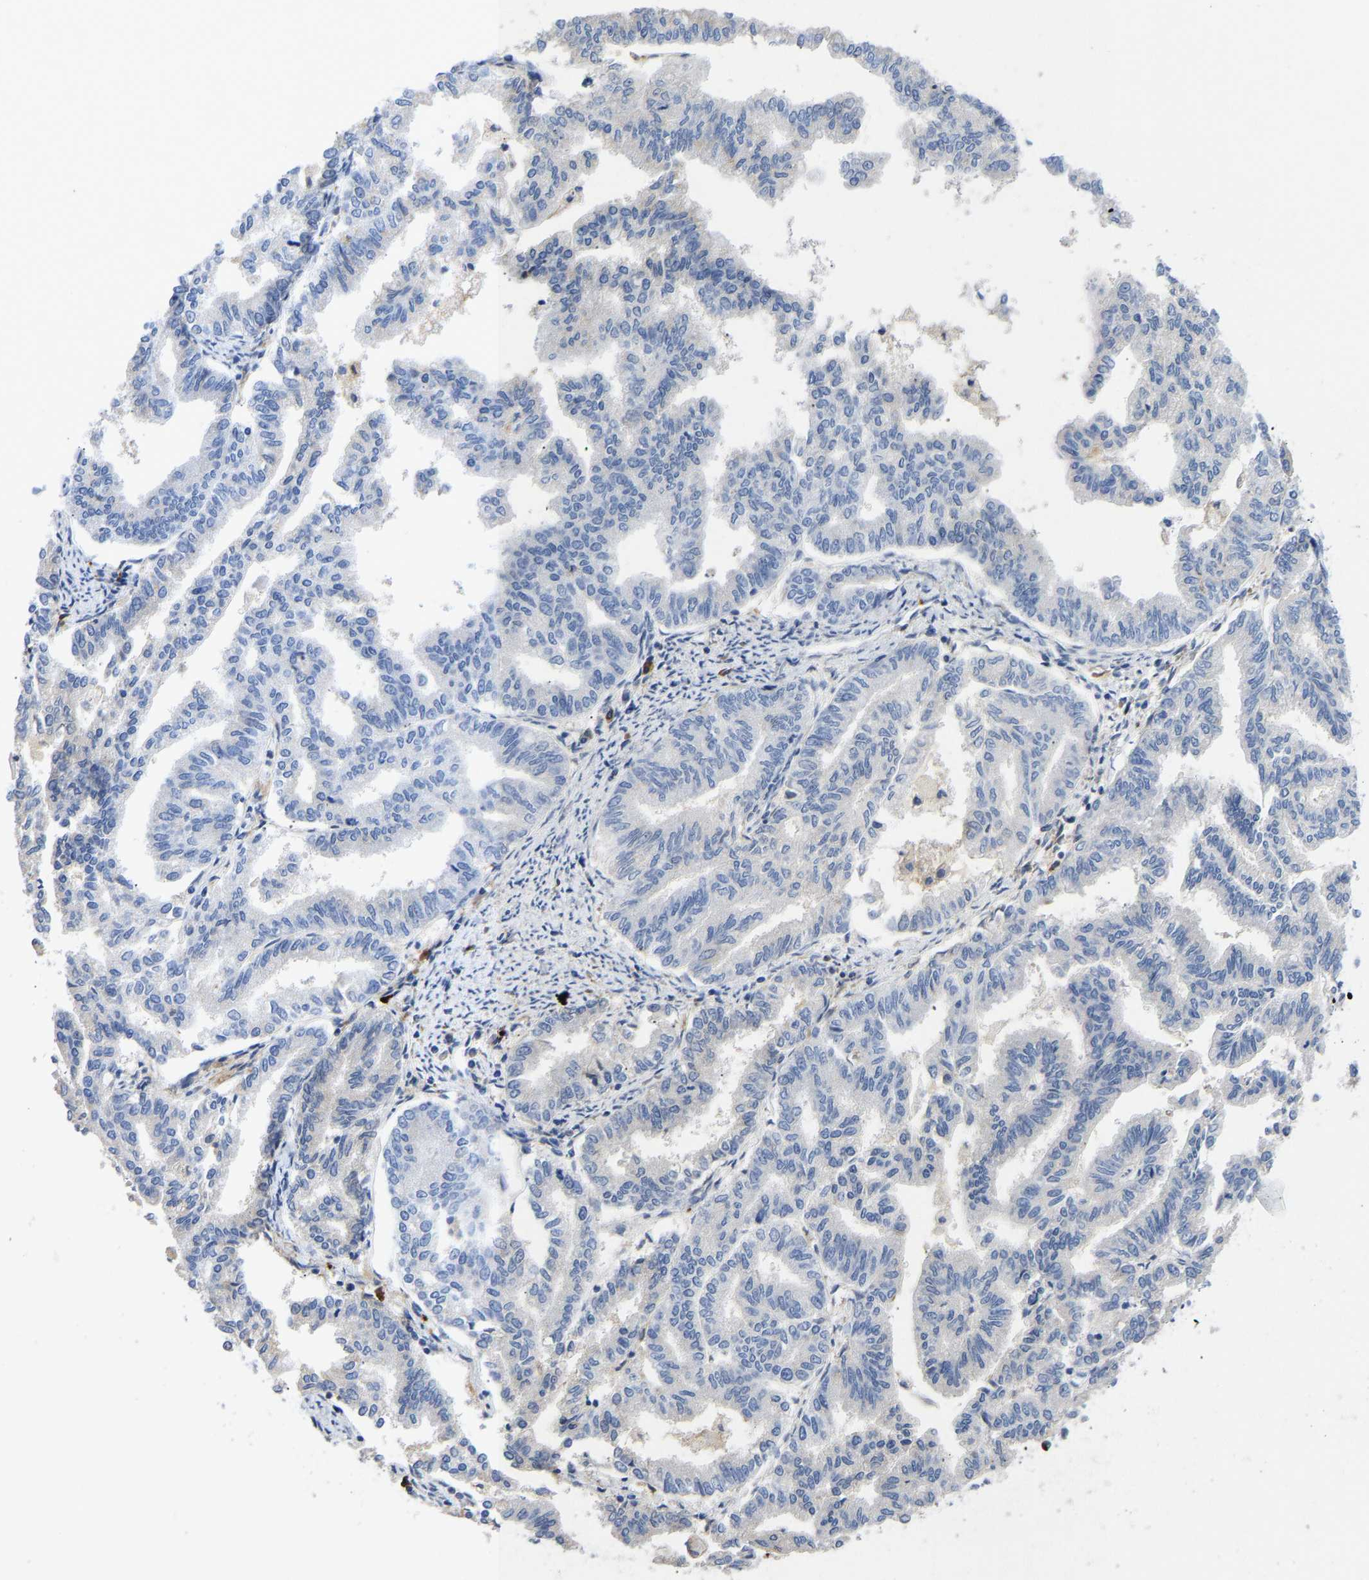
{"staining": {"intensity": "negative", "quantity": "none", "location": "none"}, "tissue": "endometrial cancer", "cell_type": "Tumor cells", "image_type": "cancer", "snomed": [{"axis": "morphology", "description": "Adenocarcinoma, NOS"}, {"axis": "topography", "description": "Endometrium"}], "caption": "A photomicrograph of endometrial adenocarcinoma stained for a protein shows no brown staining in tumor cells.", "gene": "FGF18", "patient": {"sex": "female", "age": 79}}